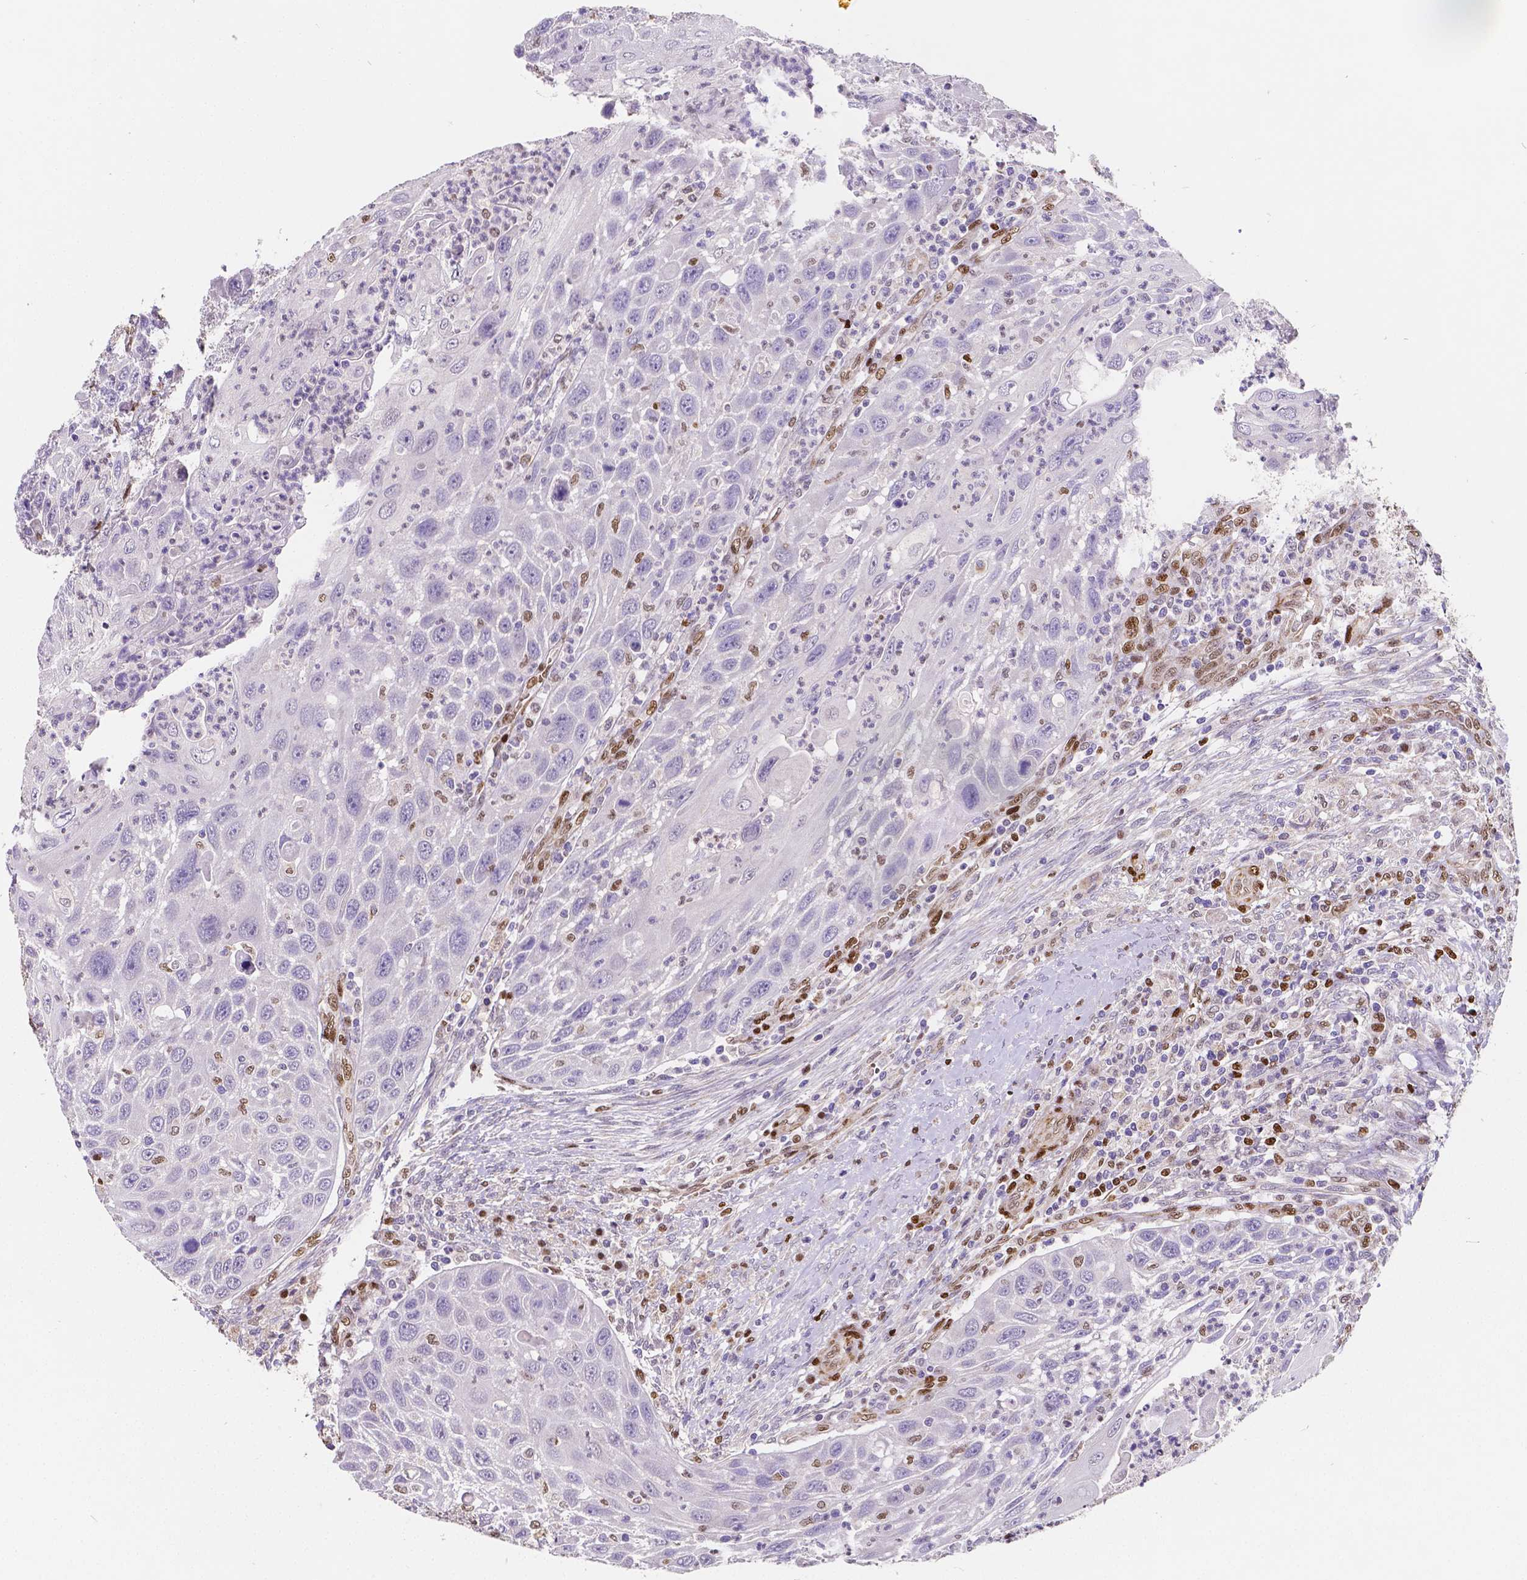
{"staining": {"intensity": "negative", "quantity": "none", "location": "none"}, "tissue": "head and neck cancer", "cell_type": "Tumor cells", "image_type": "cancer", "snomed": [{"axis": "morphology", "description": "Squamous cell carcinoma, NOS"}, {"axis": "topography", "description": "Head-Neck"}], "caption": "DAB (3,3'-diaminobenzidine) immunohistochemical staining of human head and neck cancer shows no significant expression in tumor cells. (DAB (3,3'-diaminobenzidine) IHC visualized using brightfield microscopy, high magnification).", "gene": "MEF2C", "patient": {"sex": "male", "age": 69}}